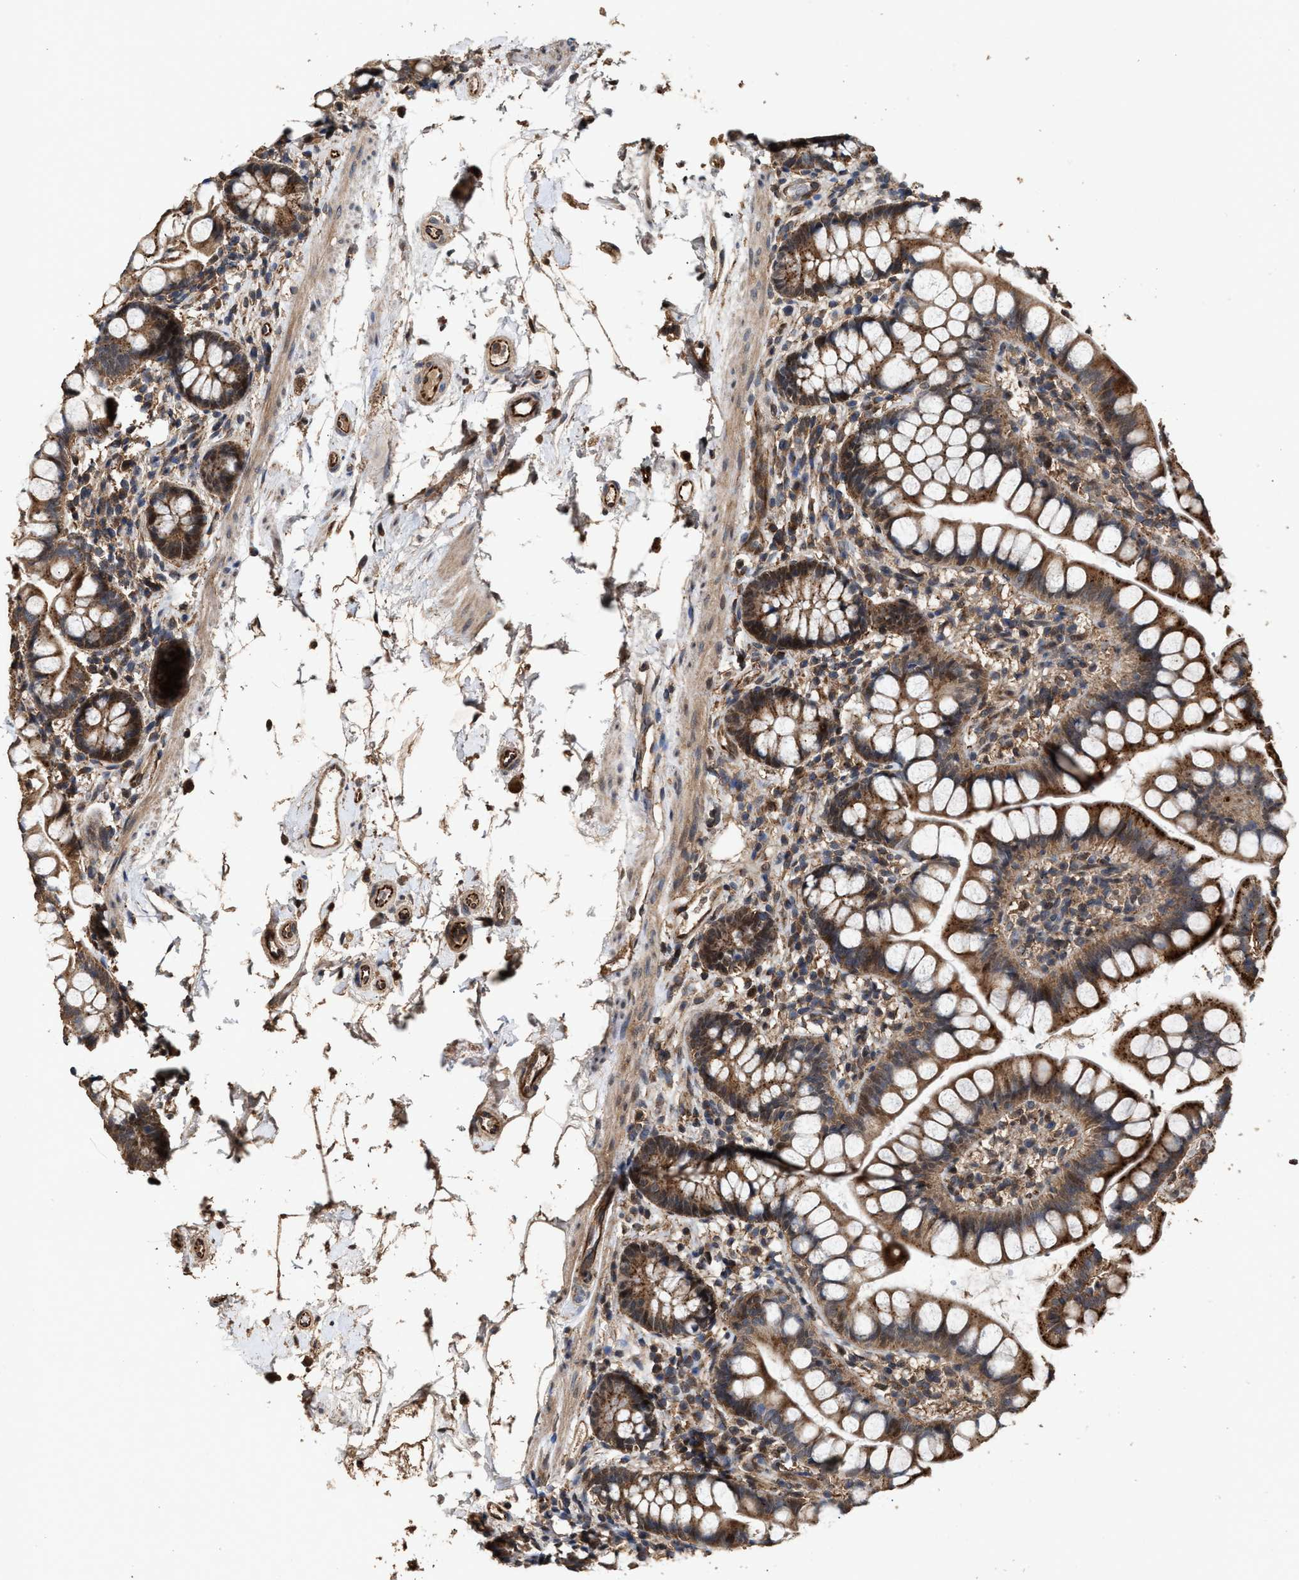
{"staining": {"intensity": "moderate", "quantity": ">75%", "location": "cytoplasmic/membranous"}, "tissue": "small intestine", "cell_type": "Glandular cells", "image_type": "normal", "snomed": [{"axis": "morphology", "description": "Normal tissue, NOS"}, {"axis": "topography", "description": "Small intestine"}], "caption": "The photomicrograph demonstrates immunohistochemical staining of unremarkable small intestine. There is moderate cytoplasmic/membranous staining is present in about >75% of glandular cells.", "gene": "ZNHIT6", "patient": {"sex": "female", "age": 84}}